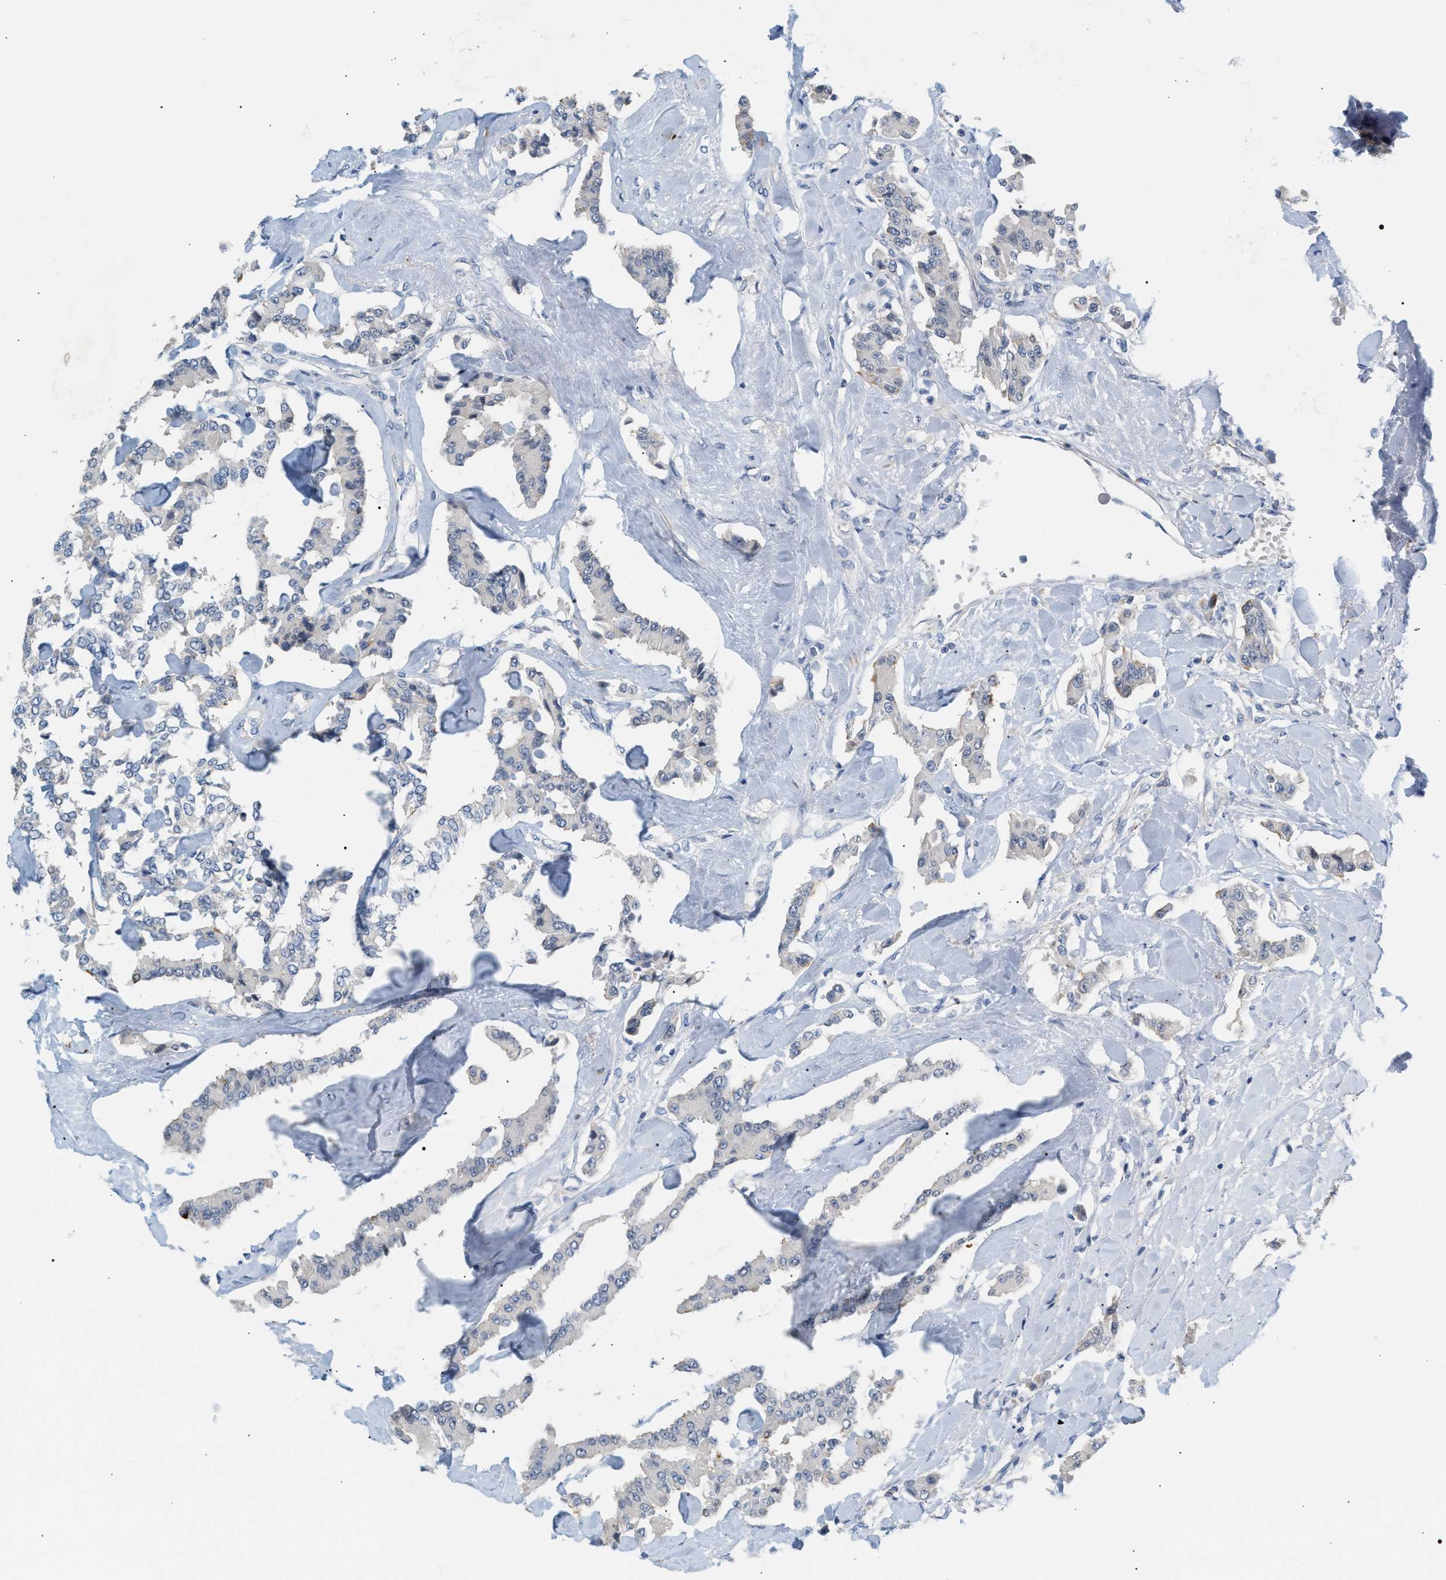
{"staining": {"intensity": "negative", "quantity": "none", "location": "none"}, "tissue": "carcinoid", "cell_type": "Tumor cells", "image_type": "cancer", "snomed": [{"axis": "morphology", "description": "Carcinoid, malignant, NOS"}, {"axis": "topography", "description": "Pancreas"}], "caption": "DAB (3,3'-diaminobenzidine) immunohistochemical staining of human carcinoid reveals no significant expression in tumor cells.", "gene": "LRCH1", "patient": {"sex": "male", "age": 41}}